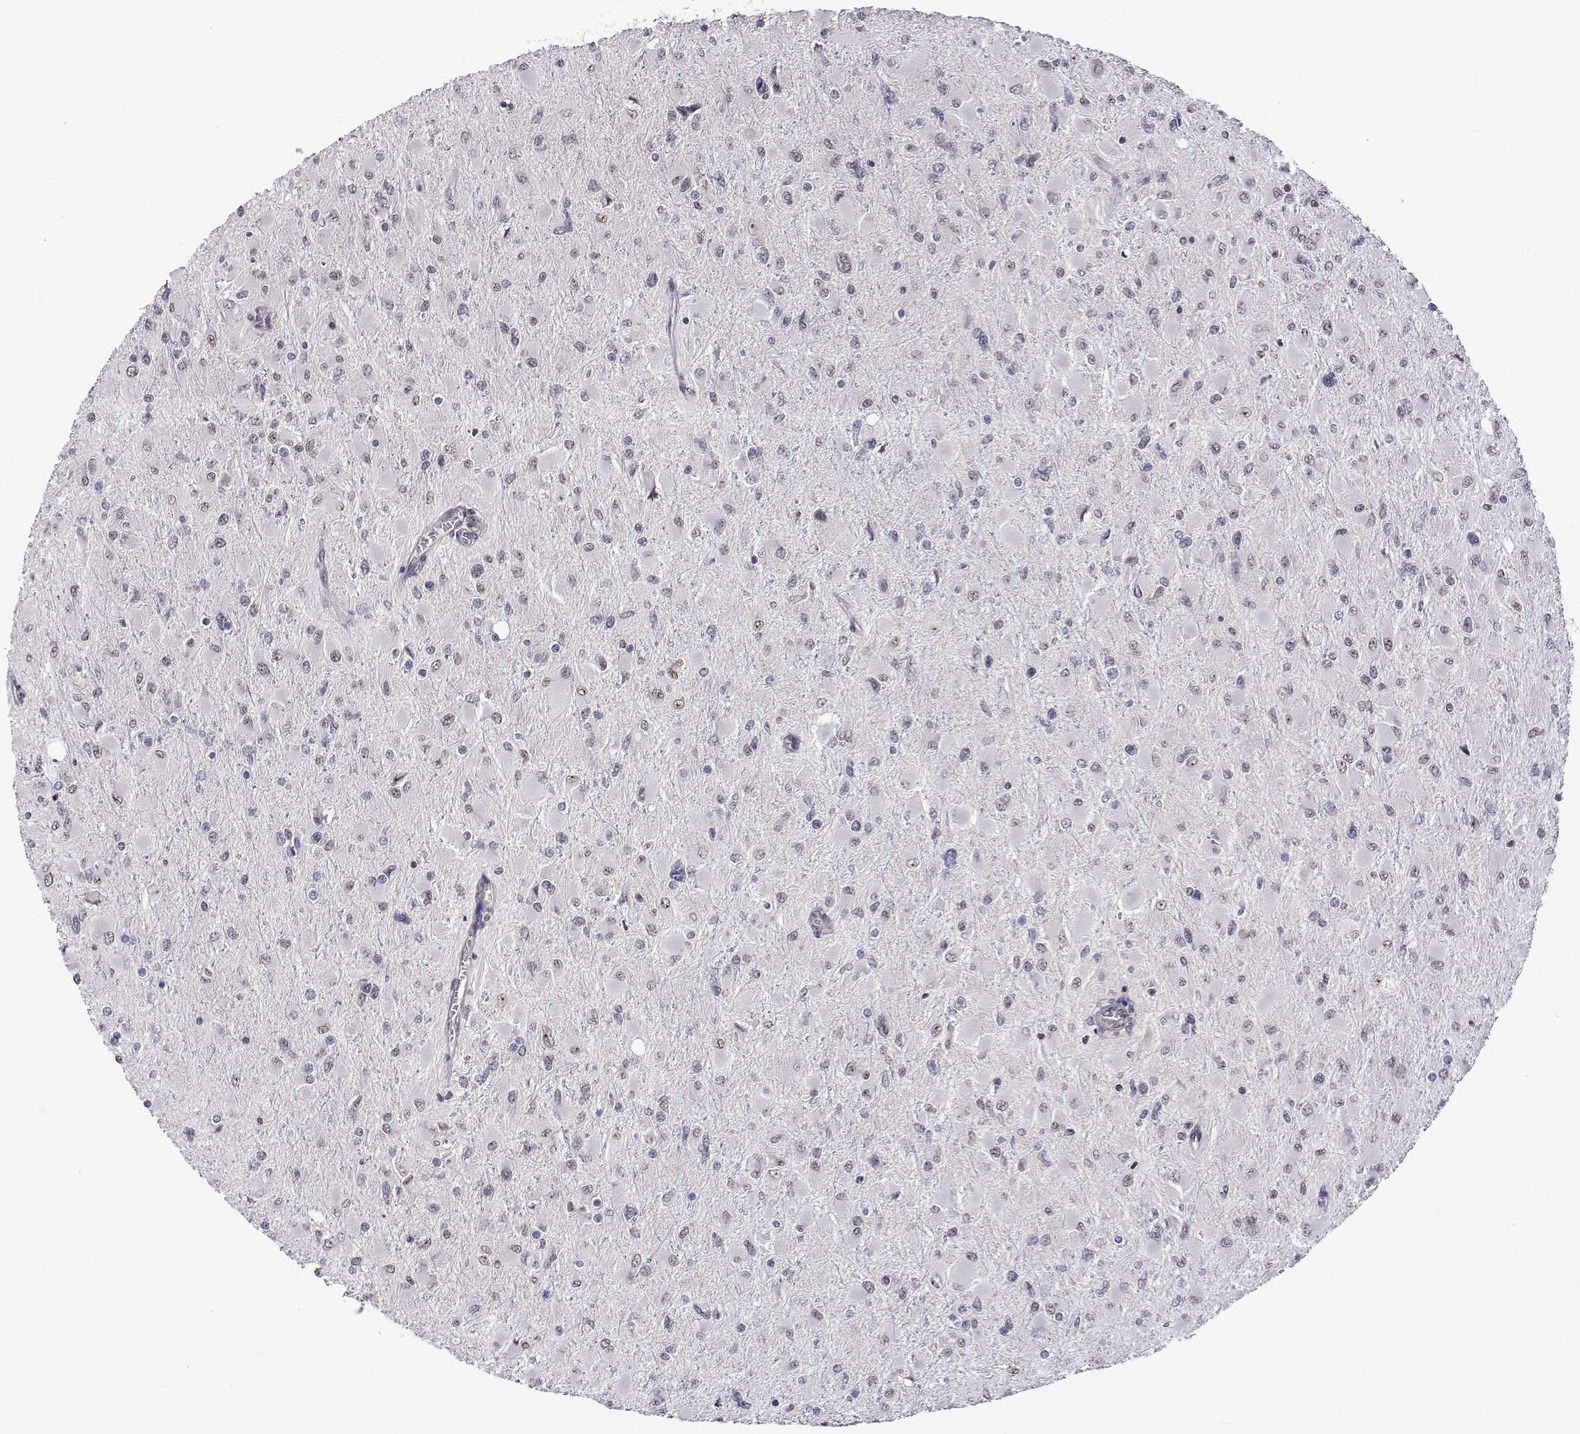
{"staining": {"intensity": "negative", "quantity": "none", "location": "none"}, "tissue": "glioma", "cell_type": "Tumor cells", "image_type": "cancer", "snomed": [{"axis": "morphology", "description": "Glioma, malignant, High grade"}, {"axis": "topography", "description": "Cerebral cortex"}], "caption": "Histopathology image shows no significant protein positivity in tumor cells of malignant high-grade glioma. Brightfield microscopy of immunohistochemistry stained with DAB (brown) and hematoxylin (blue), captured at high magnification.", "gene": "NHP2", "patient": {"sex": "female", "age": 36}}